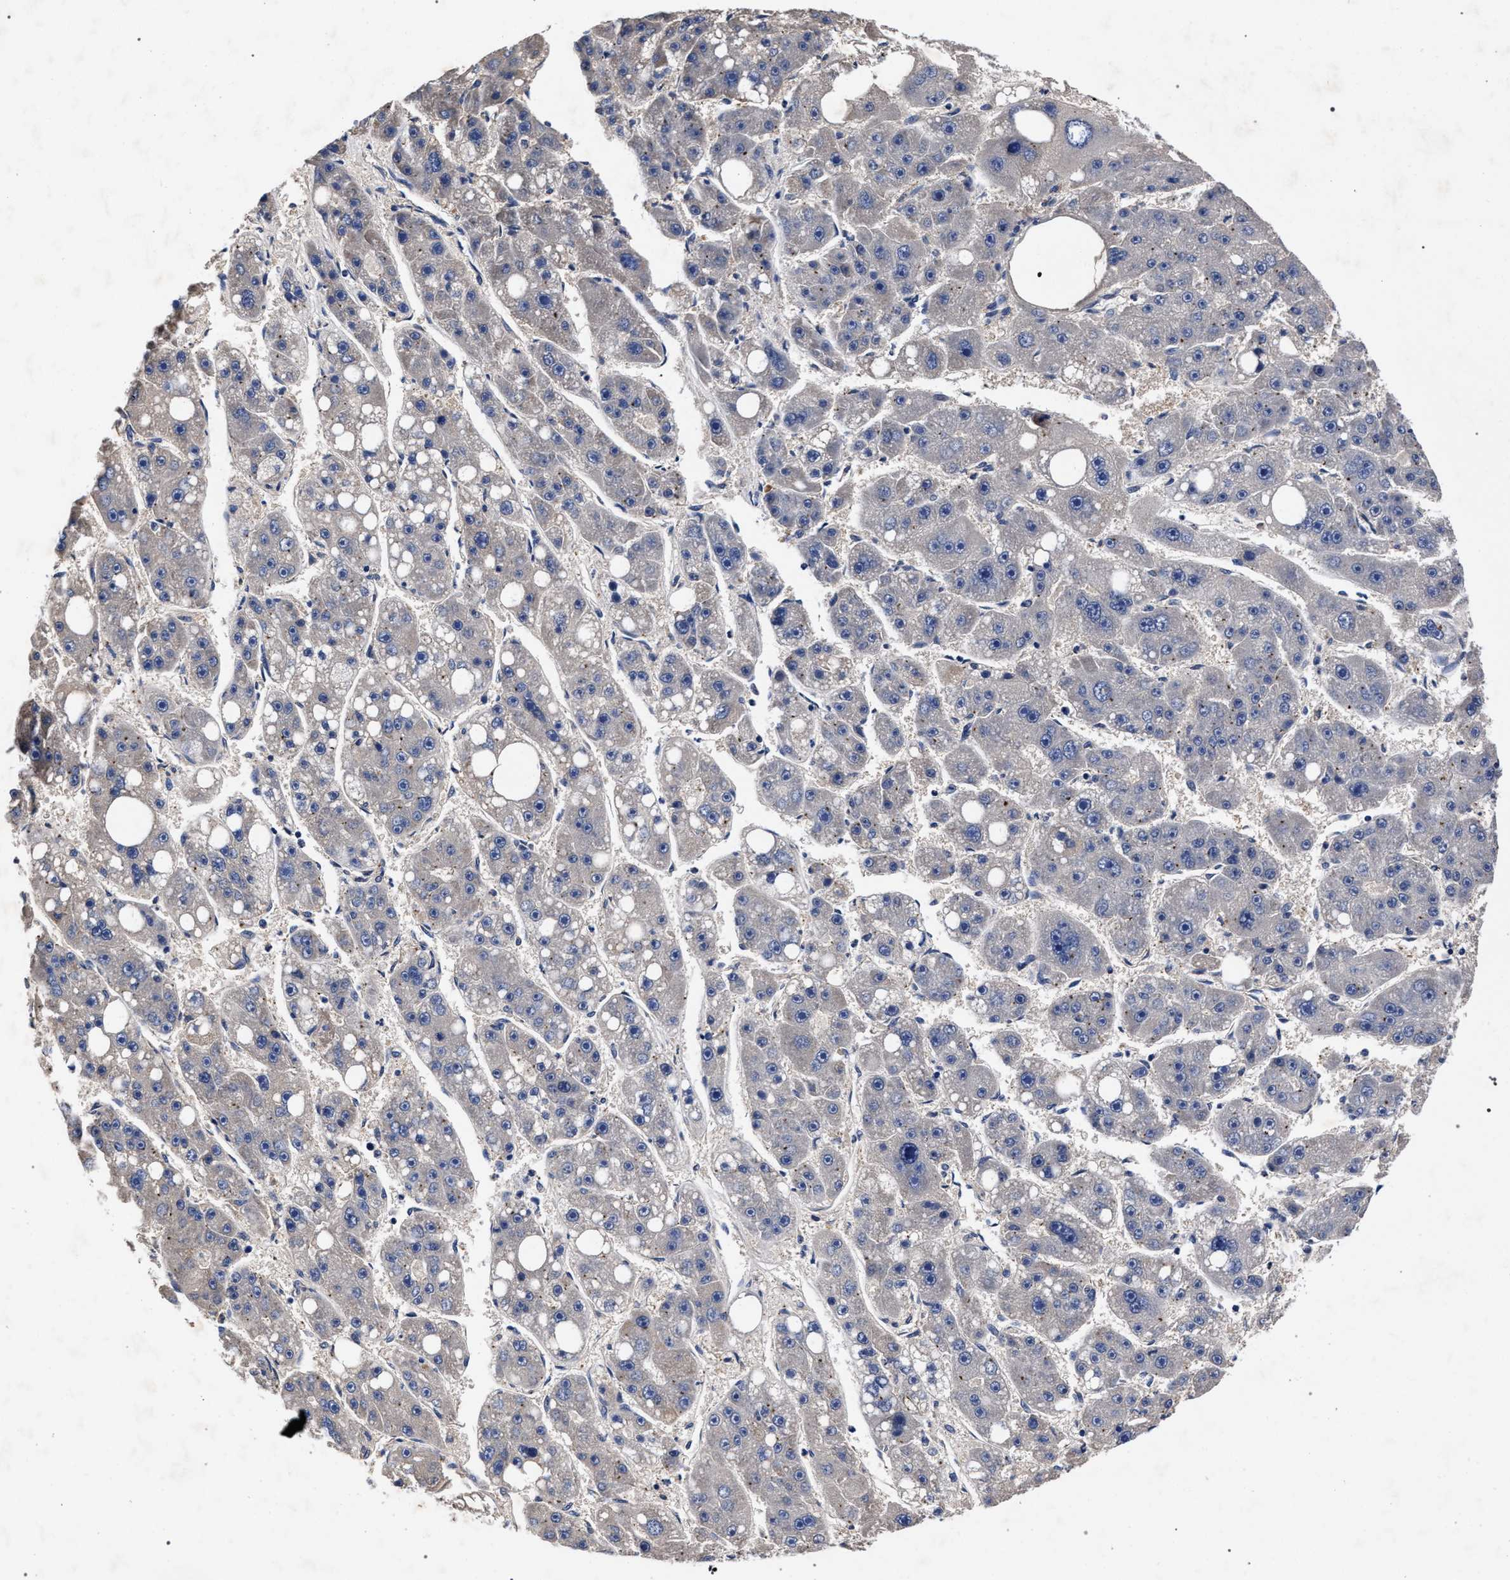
{"staining": {"intensity": "negative", "quantity": "none", "location": "none"}, "tissue": "liver cancer", "cell_type": "Tumor cells", "image_type": "cancer", "snomed": [{"axis": "morphology", "description": "Carcinoma, Hepatocellular, NOS"}, {"axis": "topography", "description": "Liver"}], "caption": "High magnification brightfield microscopy of liver cancer stained with DAB (3,3'-diaminobenzidine) (brown) and counterstained with hematoxylin (blue): tumor cells show no significant staining.", "gene": "CFAP95", "patient": {"sex": "female", "age": 61}}